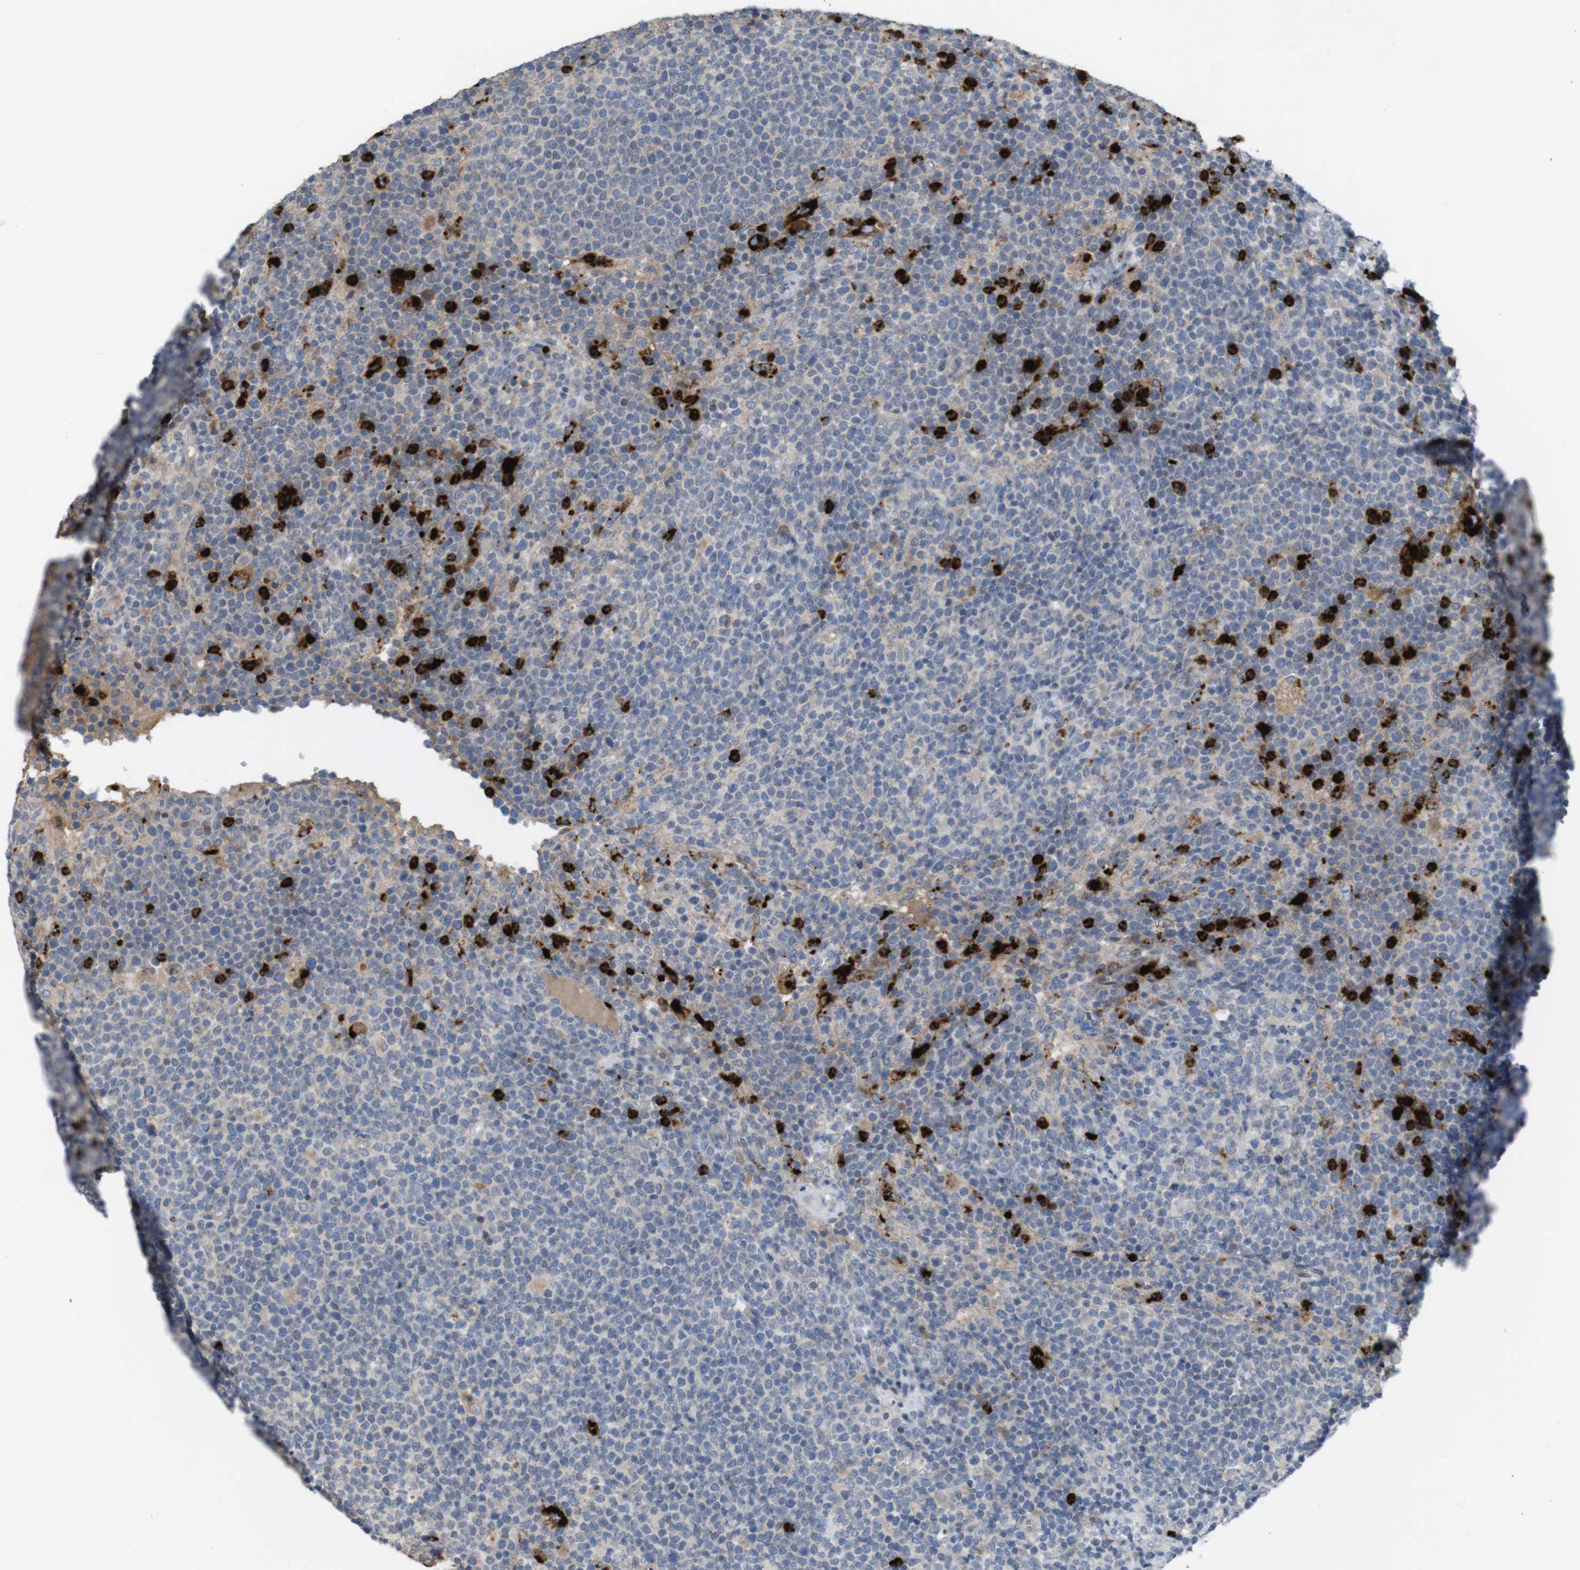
{"staining": {"intensity": "negative", "quantity": "none", "location": "none"}, "tissue": "lymphoma", "cell_type": "Tumor cells", "image_type": "cancer", "snomed": [{"axis": "morphology", "description": "Malignant lymphoma, non-Hodgkin's type, High grade"}, {"axis": "topography", "description": "Lymph node"}], "caption": "The histopathology image displays no significant staining in tumor cells of lymphoma.", "gene": "TSPAN14", "patient": {"sex": "male", "age": 61}}